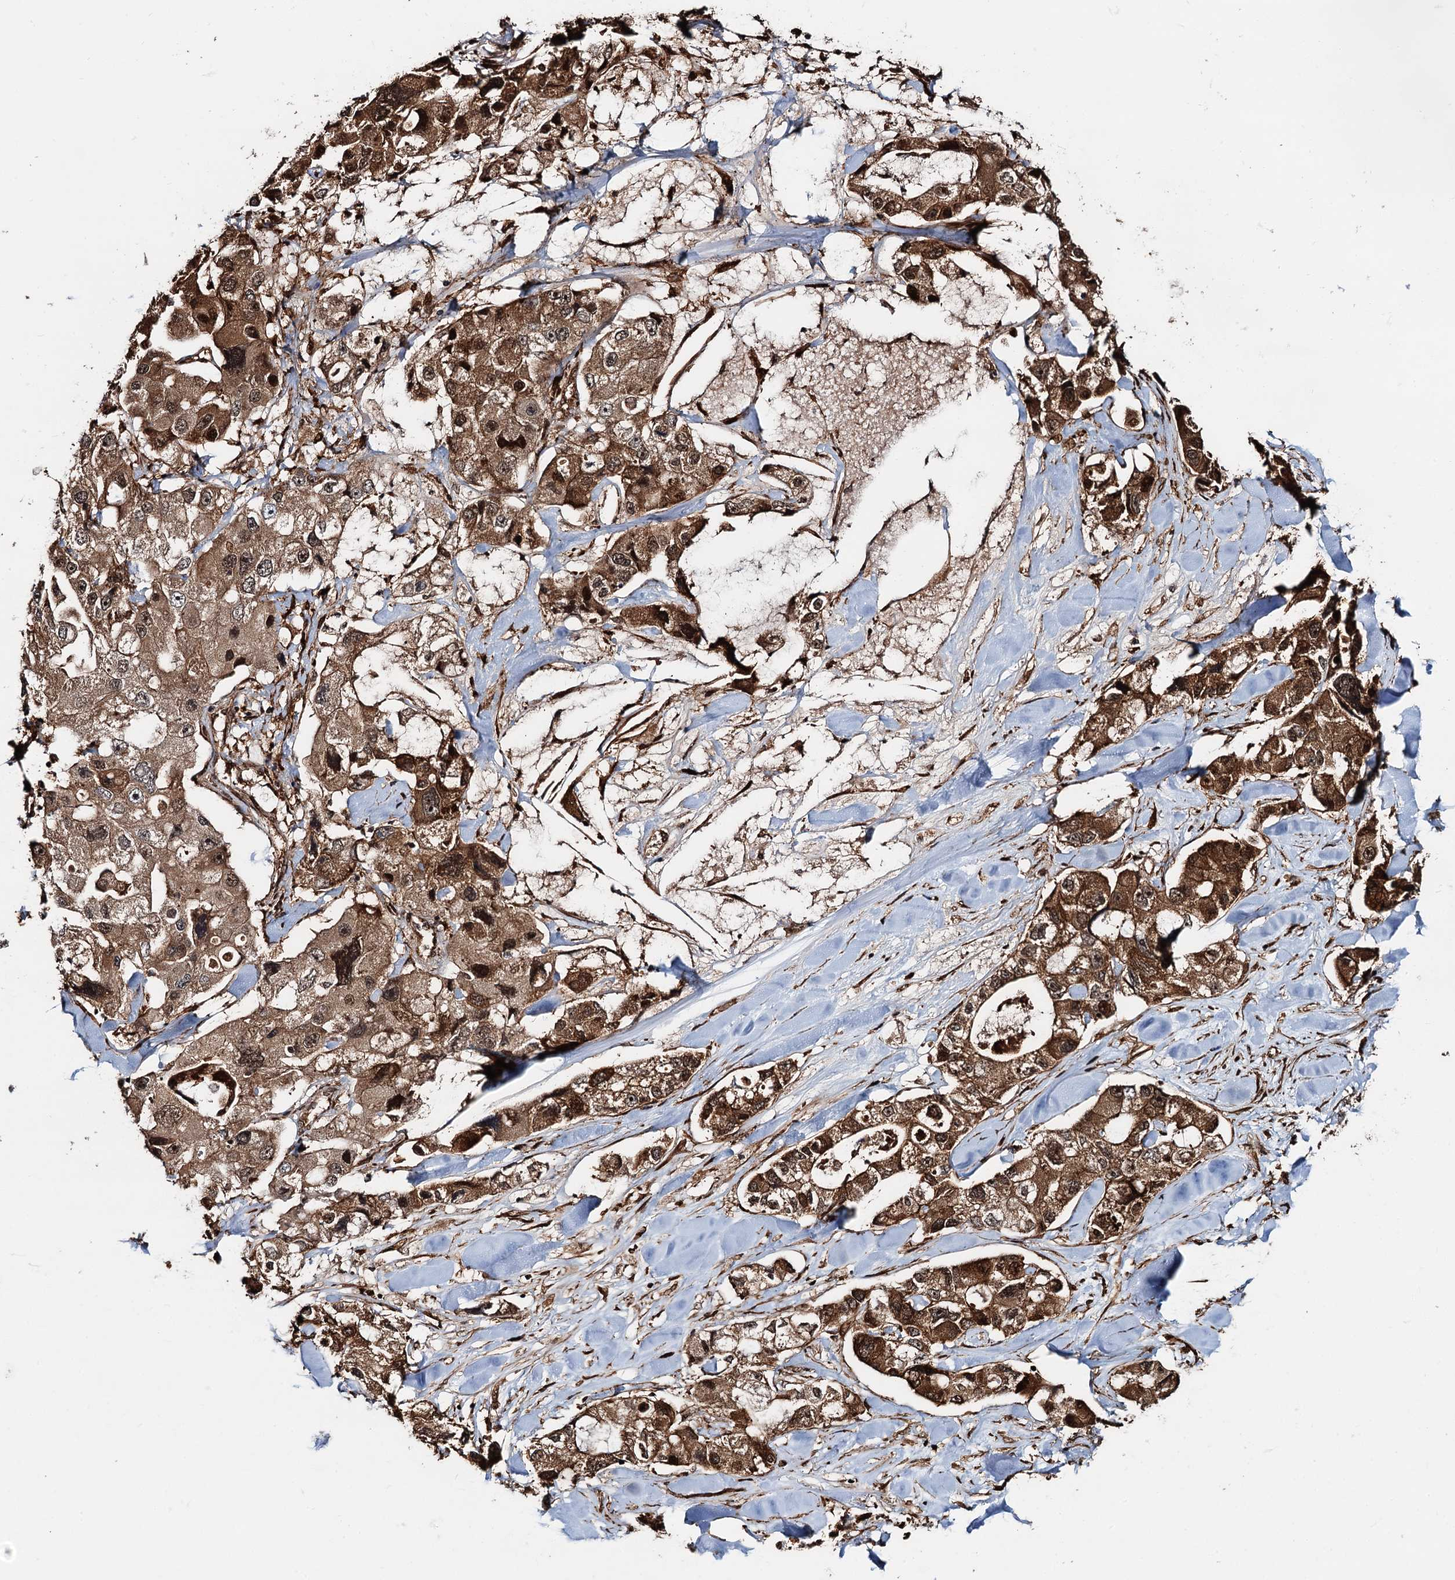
{"staining": {"intensity": "strong", "quantity": ">75%", "location": "cytoplasmic/membranous,nuclear"}, "tissue": "lung cancer", "cell_type": "Tumor cells", "image_type": "cancer", "snomed": [{"axis": "morphology", "description": "Adenocarcinoma, NOS"}, {"axis": "topography", "description": "Lung"}], "caption": "There is high levels of strong cytoplasmic/membranous and nuclear staining in tumor cells of lung cancer, as demonstrated by immunohistochemical staining (brown color).", "gene": "SNRNP25", "patient": {"sex": "female", "age": 54}}